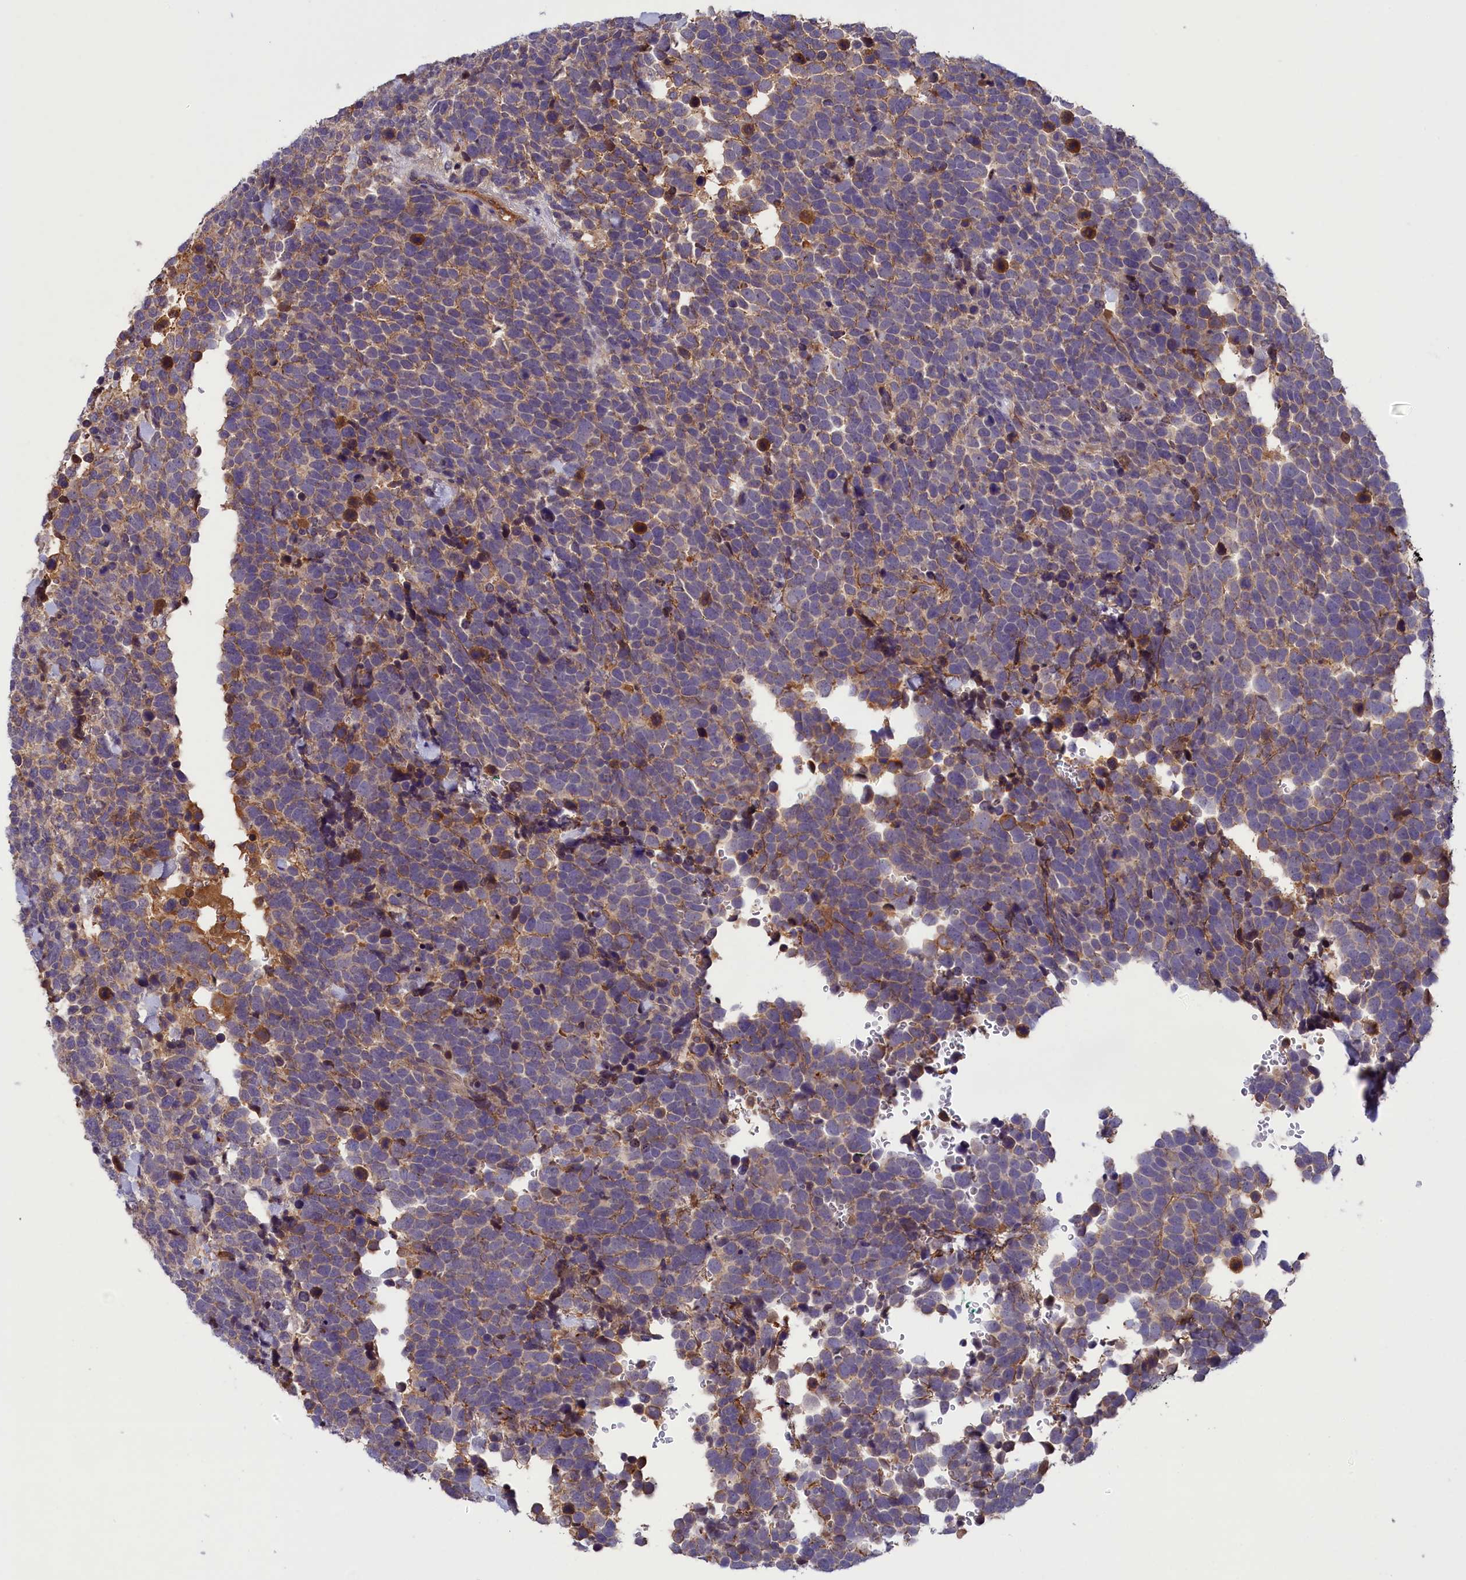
{"staining": {"intensity": "weak", "quantity": "25%-75%", "location": "cytoplasmic/membranous"}, "tissue": "urothelial cancer", "cell_type": "Tumor cells", "image_type": "cancer", "snomed": [{"axis": "morphology", "description": "Urothelial carcinoma, High grade"}, {"axis": "topography", "description": "Urinary bladder"}], "caption": "This is a micrograph of IHC staining of urothelial cancer, which shows weak staining in the cytoplasmic/membranous of tumor cells.", "gene": "STYX", "patient": {"sex": "female", "age": 82}}